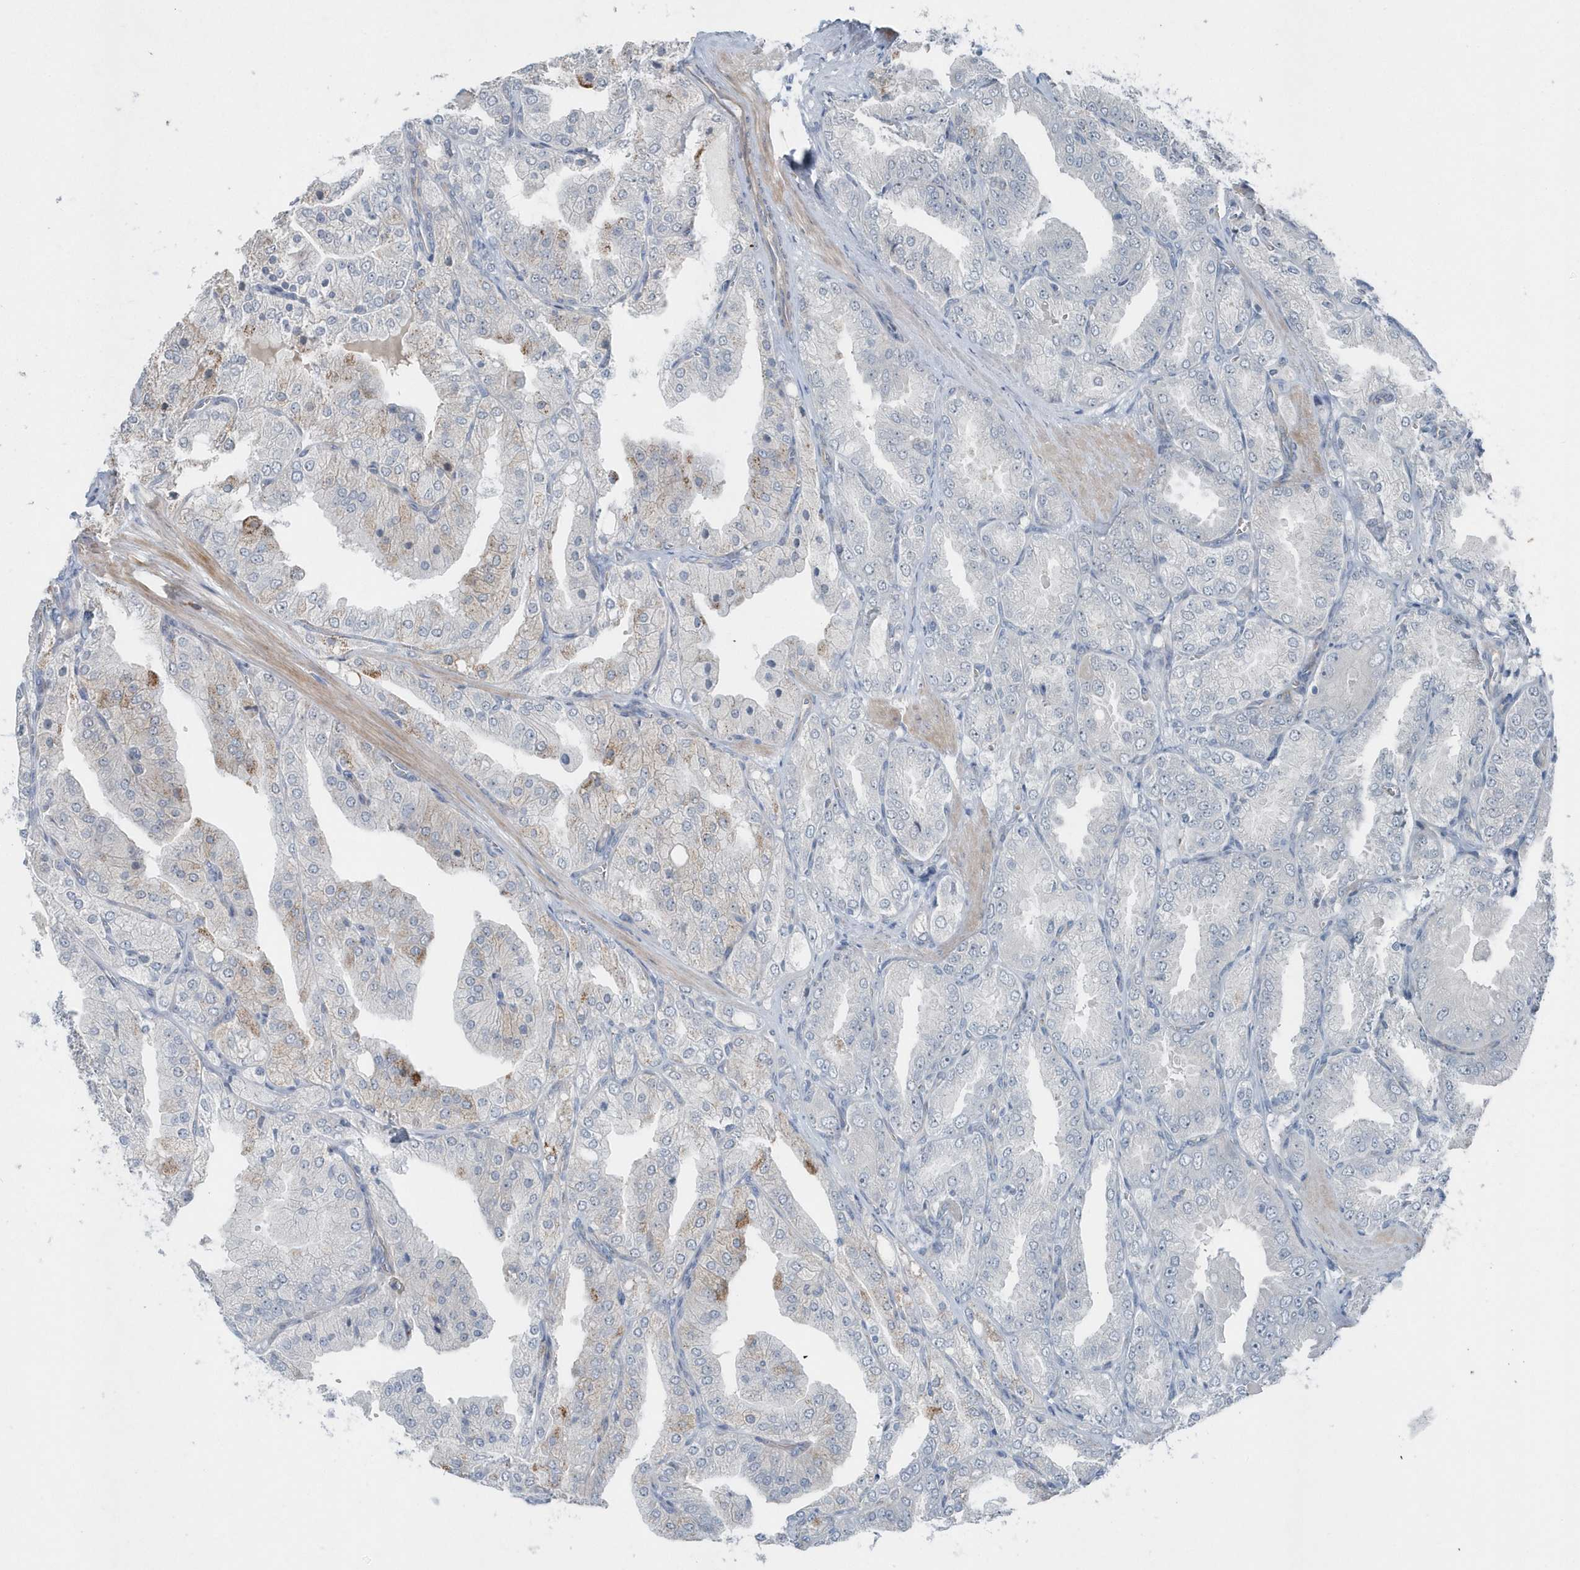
{"staining": {"intensity": "negative", "quantity": "none", "location": "none"}, "tissue": "prostate cancer", "cell_type": "Tumor cells", "image_type": "cancer", "snomed": [{"axis": "morphology", "description": "Adenocarcinoma, High grade"}, {"axis": "topography", "description": "Prostate"}], "caption": "Tumor cells show no significant protein expression in prostate cancer (high-grade adenocarcinoma).", "gene": "MCC", "patient": {"sex": "male", "age": 50}}